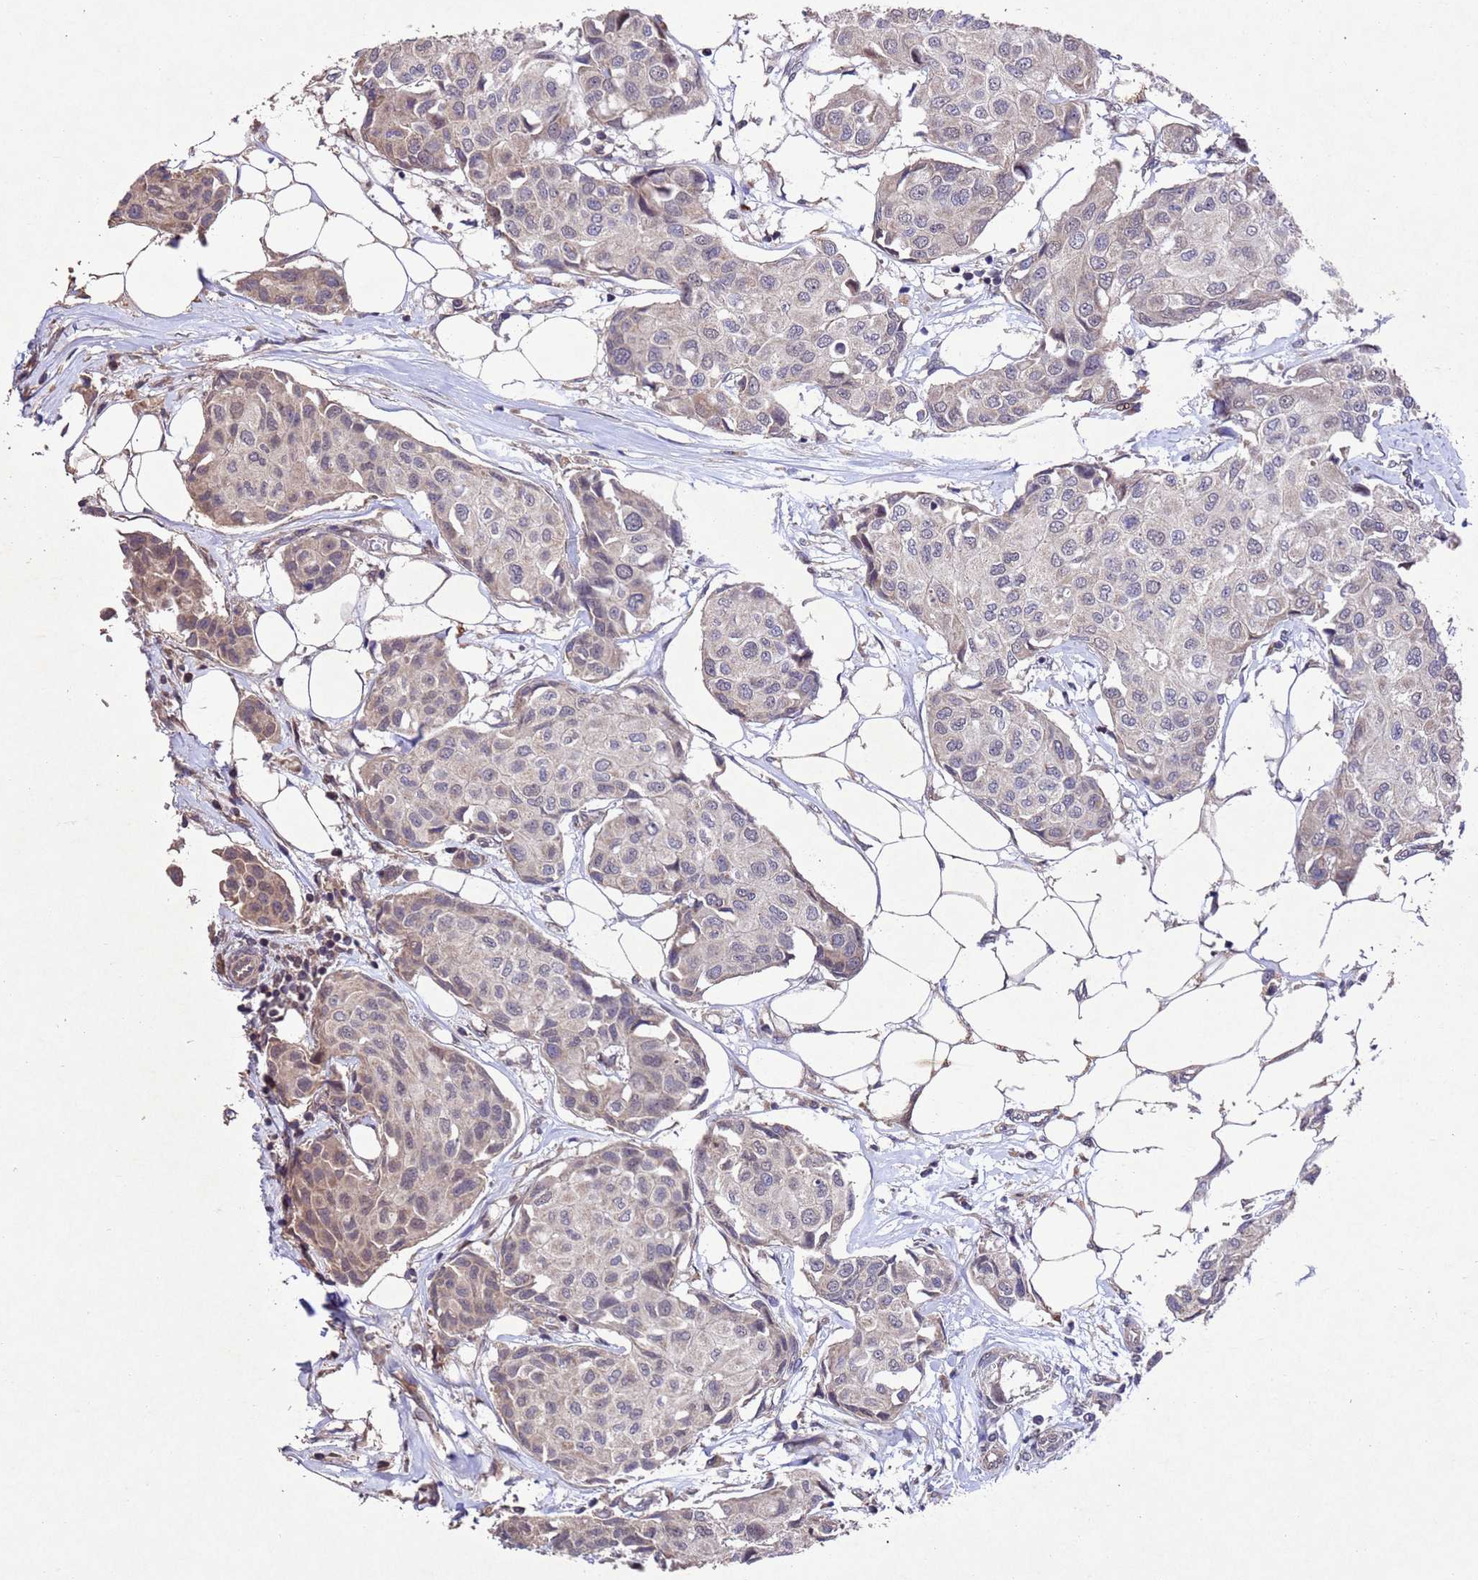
{"staining": {"intensity": "weak", "quantity": "<25%", "location": "cytoplasmic/membranous,nuclear"}, "tissue": "breast cancer", "cell_type": "Tumor cells", "image_type": "cancer", "snomed": [{"axis": "morphology", "description": "Duct carcinoma"}, {"axis": "topography", "description": "Breast"}], "caption": "This is a micrograph of immunohistochemistry staining of breast cancer, which shows no expression in tumor cells.", "gene": "TBK1", "patient": {"sex": "female", "age": 80}}